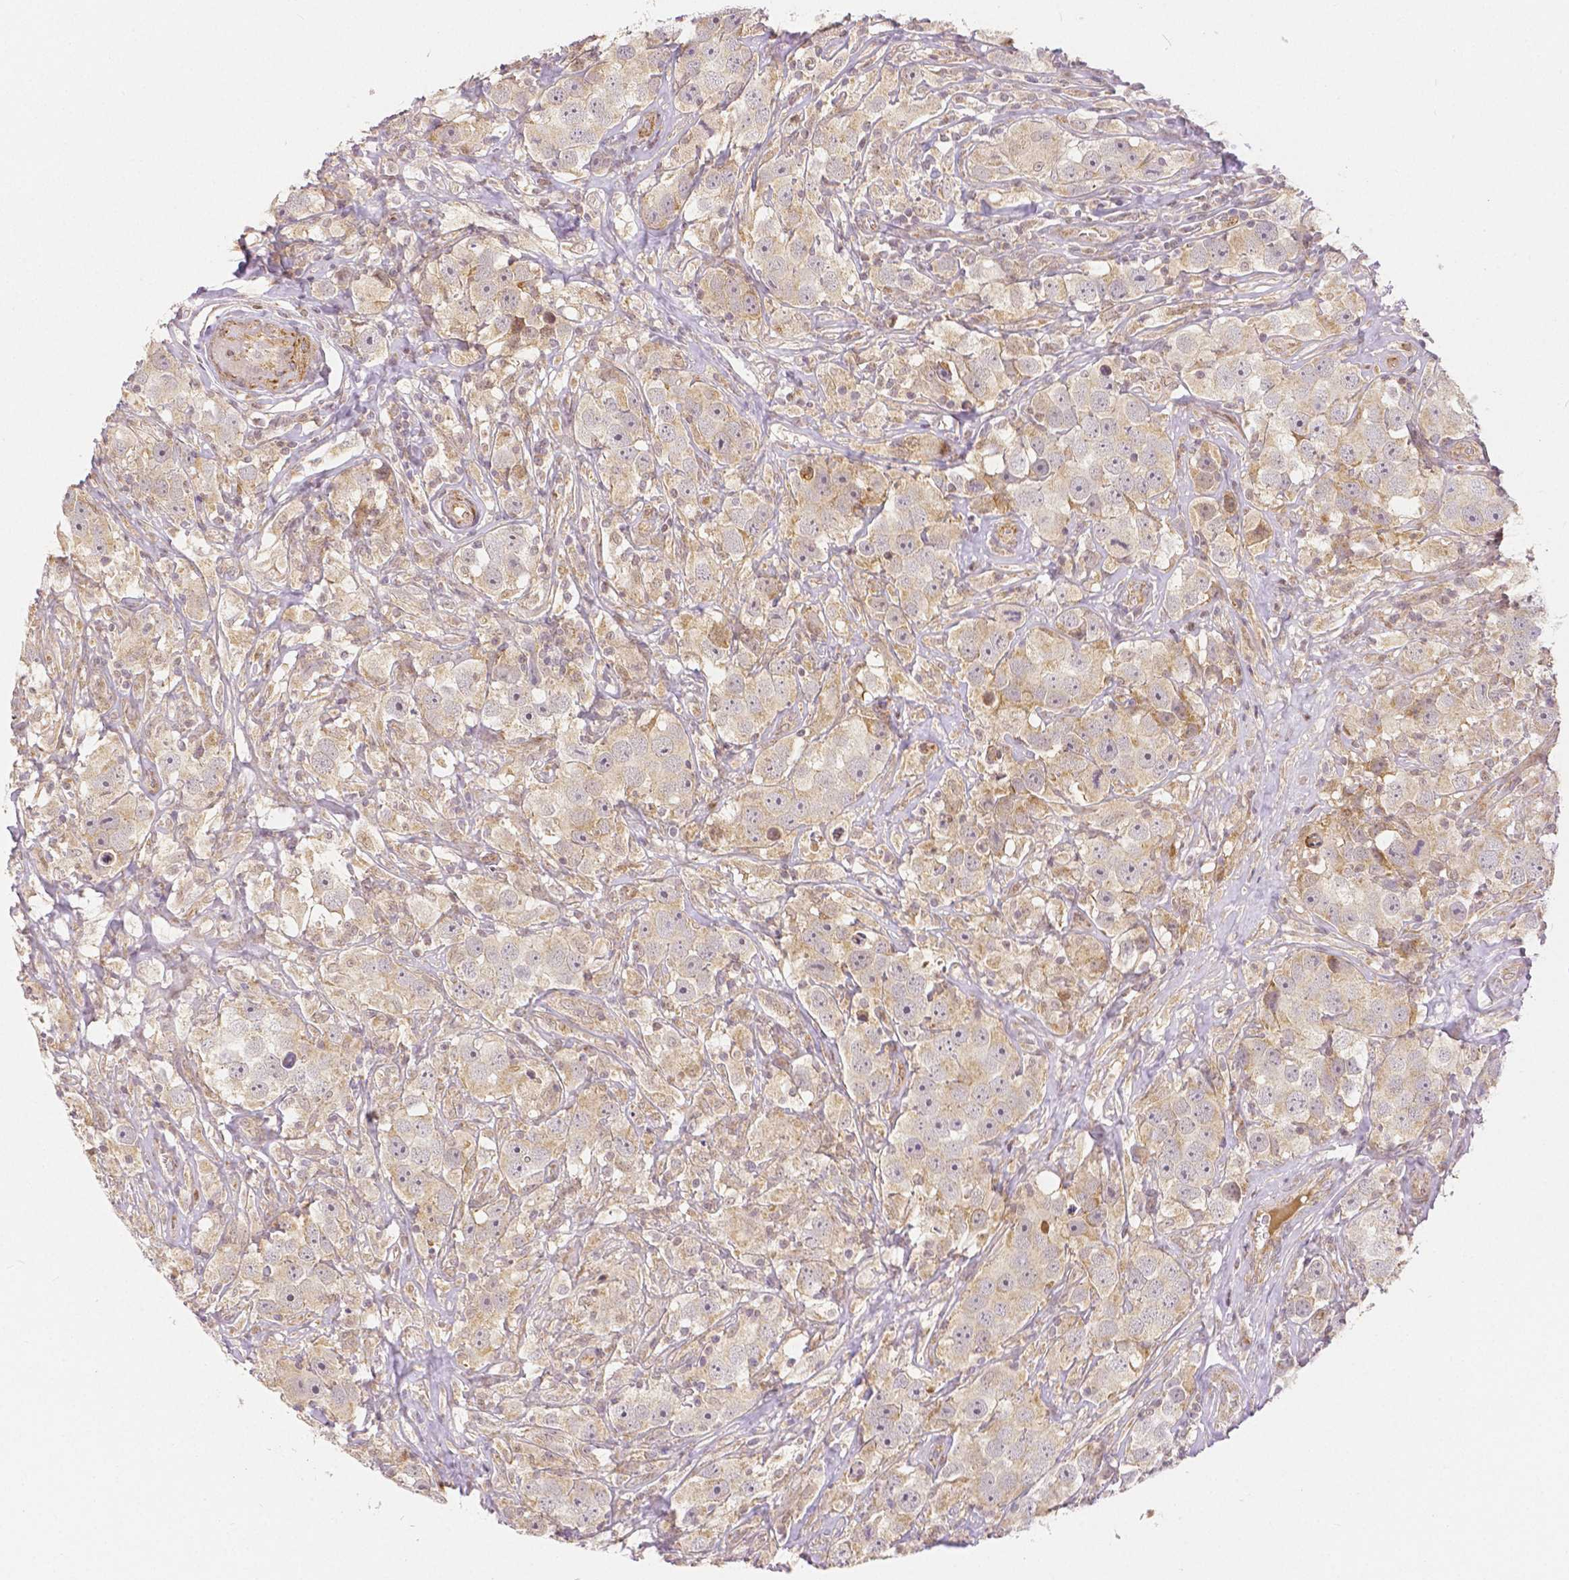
{"staining": {"intensity": "weak", "quantity": "25%-75%", "location": "cytoplasmic/membranous,nuclear"}, "tissue": "testis cancer", "cell_type": "Tumor cells", "image_type": "cancer", "snomed": [{"axis": "morphology", "description": "Seminoma, NOS"}, {"axis": "topography", "description": "Testis"}], "caption": "Immunohistochemistry staining of testis seminoma, which shows low levels of weak cytoplasmic/membranous and nuclear positivity in approximately 25%-75% of tumor cells indicating weak cytoplasmic/membranous and nuclear protein positivity. The staining was performed using DAB (3,3'-diaminobenzidine) (brown) for protein detection and nuclei were counterstained in hematoxylin (blue).", "gene": "RHOT1", "patient": {"sex": "male", "age": 49}}